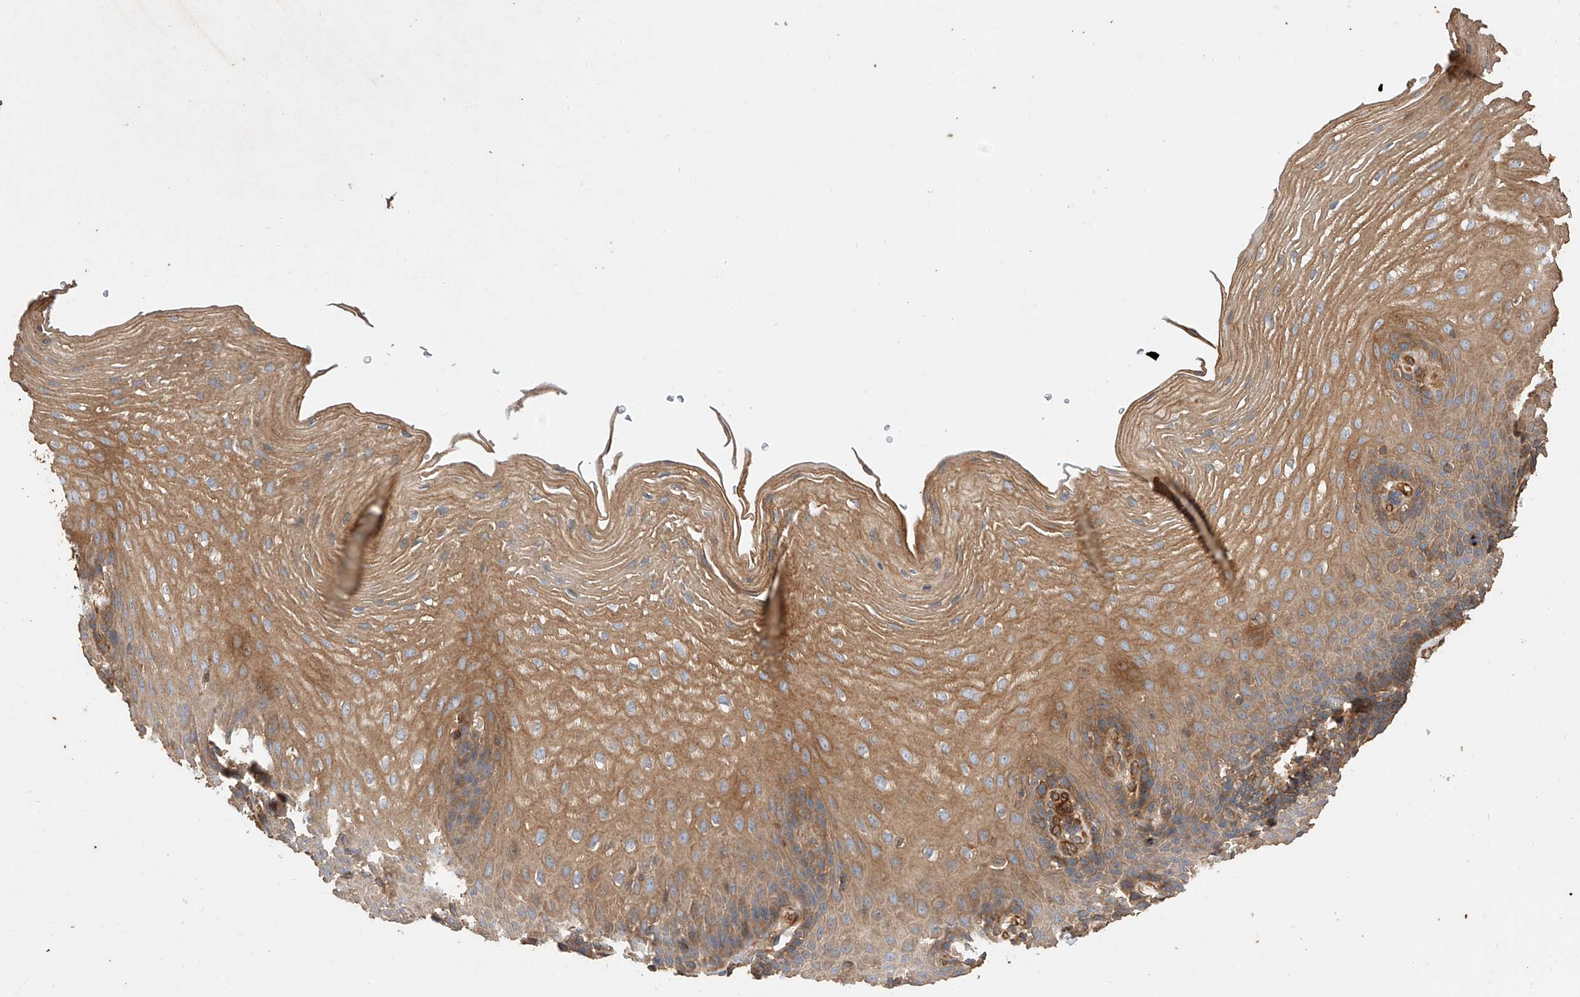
{"staining": {"intensity": "moderate", "quantity": ">75%", "location": "cytoplasmic/membranous"}, "tissue": "esophagus", "cell_type": "Squamous epithelial cells", "image_type": "normal", "snomed": [{"axis": "morphology", "description": "Normal tissue, NOS"}, {"axis": "topography", "description": "Esophagus"}], "caption": "Approximately >75% of squamous epithelial cells in unremarkable esophagus demonstrate moderate cytoplasmic/membranous protein expression as visualized by brown immunohistochemical staining.", "gene": "GHDC", "patient": {"sex": "female", "age": 66}}